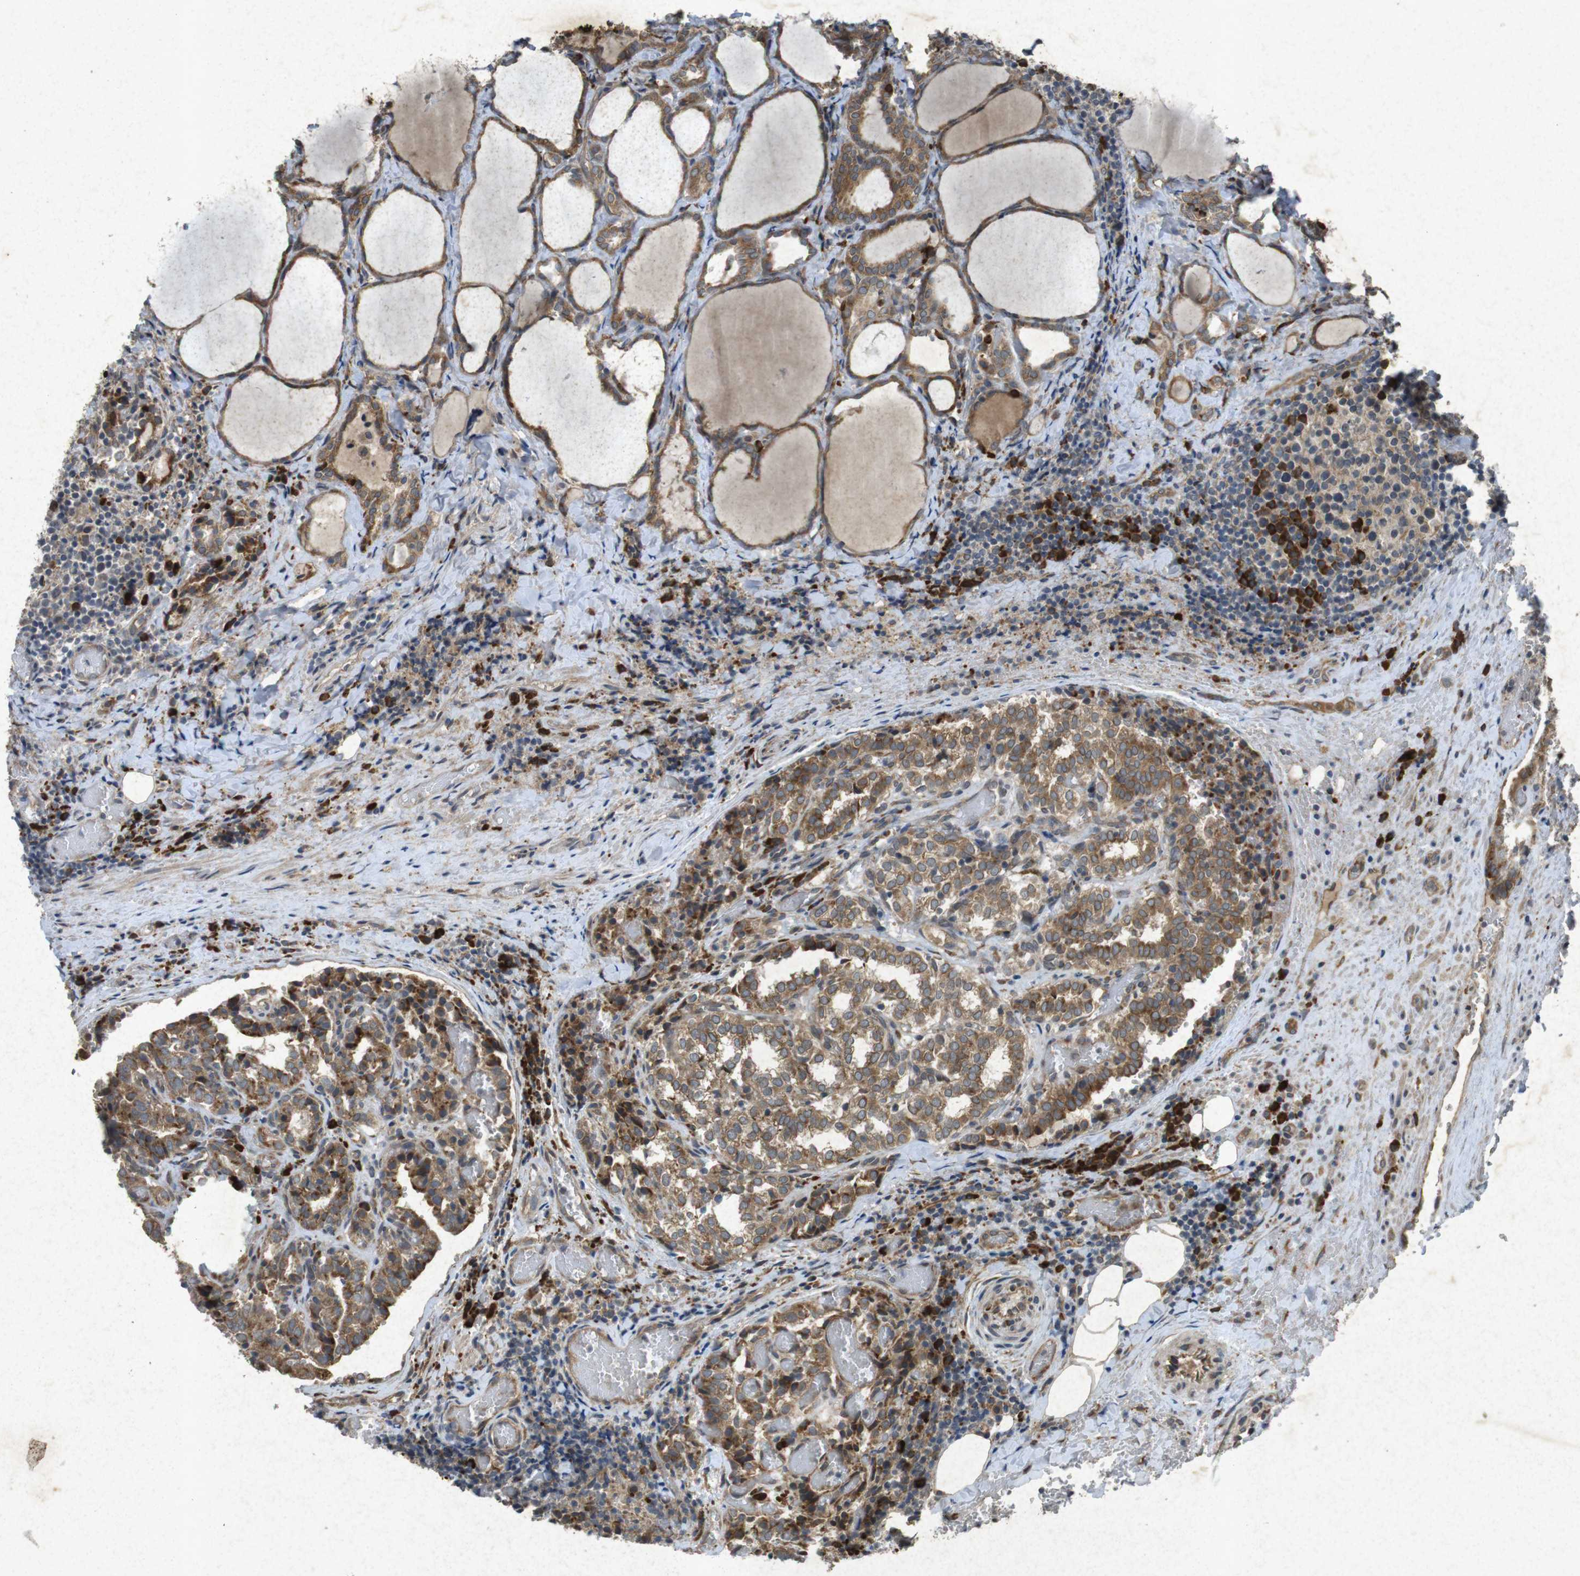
{"staining": {"intensity": "moderate", "quantity": ">75%", "location": "cytoplasmic/membranous"}, "tissue": "thyroid cancer", "cell_type": "Tumor cells", "image_type": "cancer", "snomed": [{"axis": "morphology", "description": "Normal tissue, NOS"}, {"axis": "morphology", "description": "Papillary adenocarcinoma, NOS"}, {"axis": "topography", "description": "Thyroid gland"}], "caption": "Protein expression analysis of thyroid papillary adenocarcinoma demonstrates moderate cytoplasmic/membranous expression in approximately >75% of tumor cells.", "gene": "FLCN", "patient": {"sex": "female", "age": 30}}